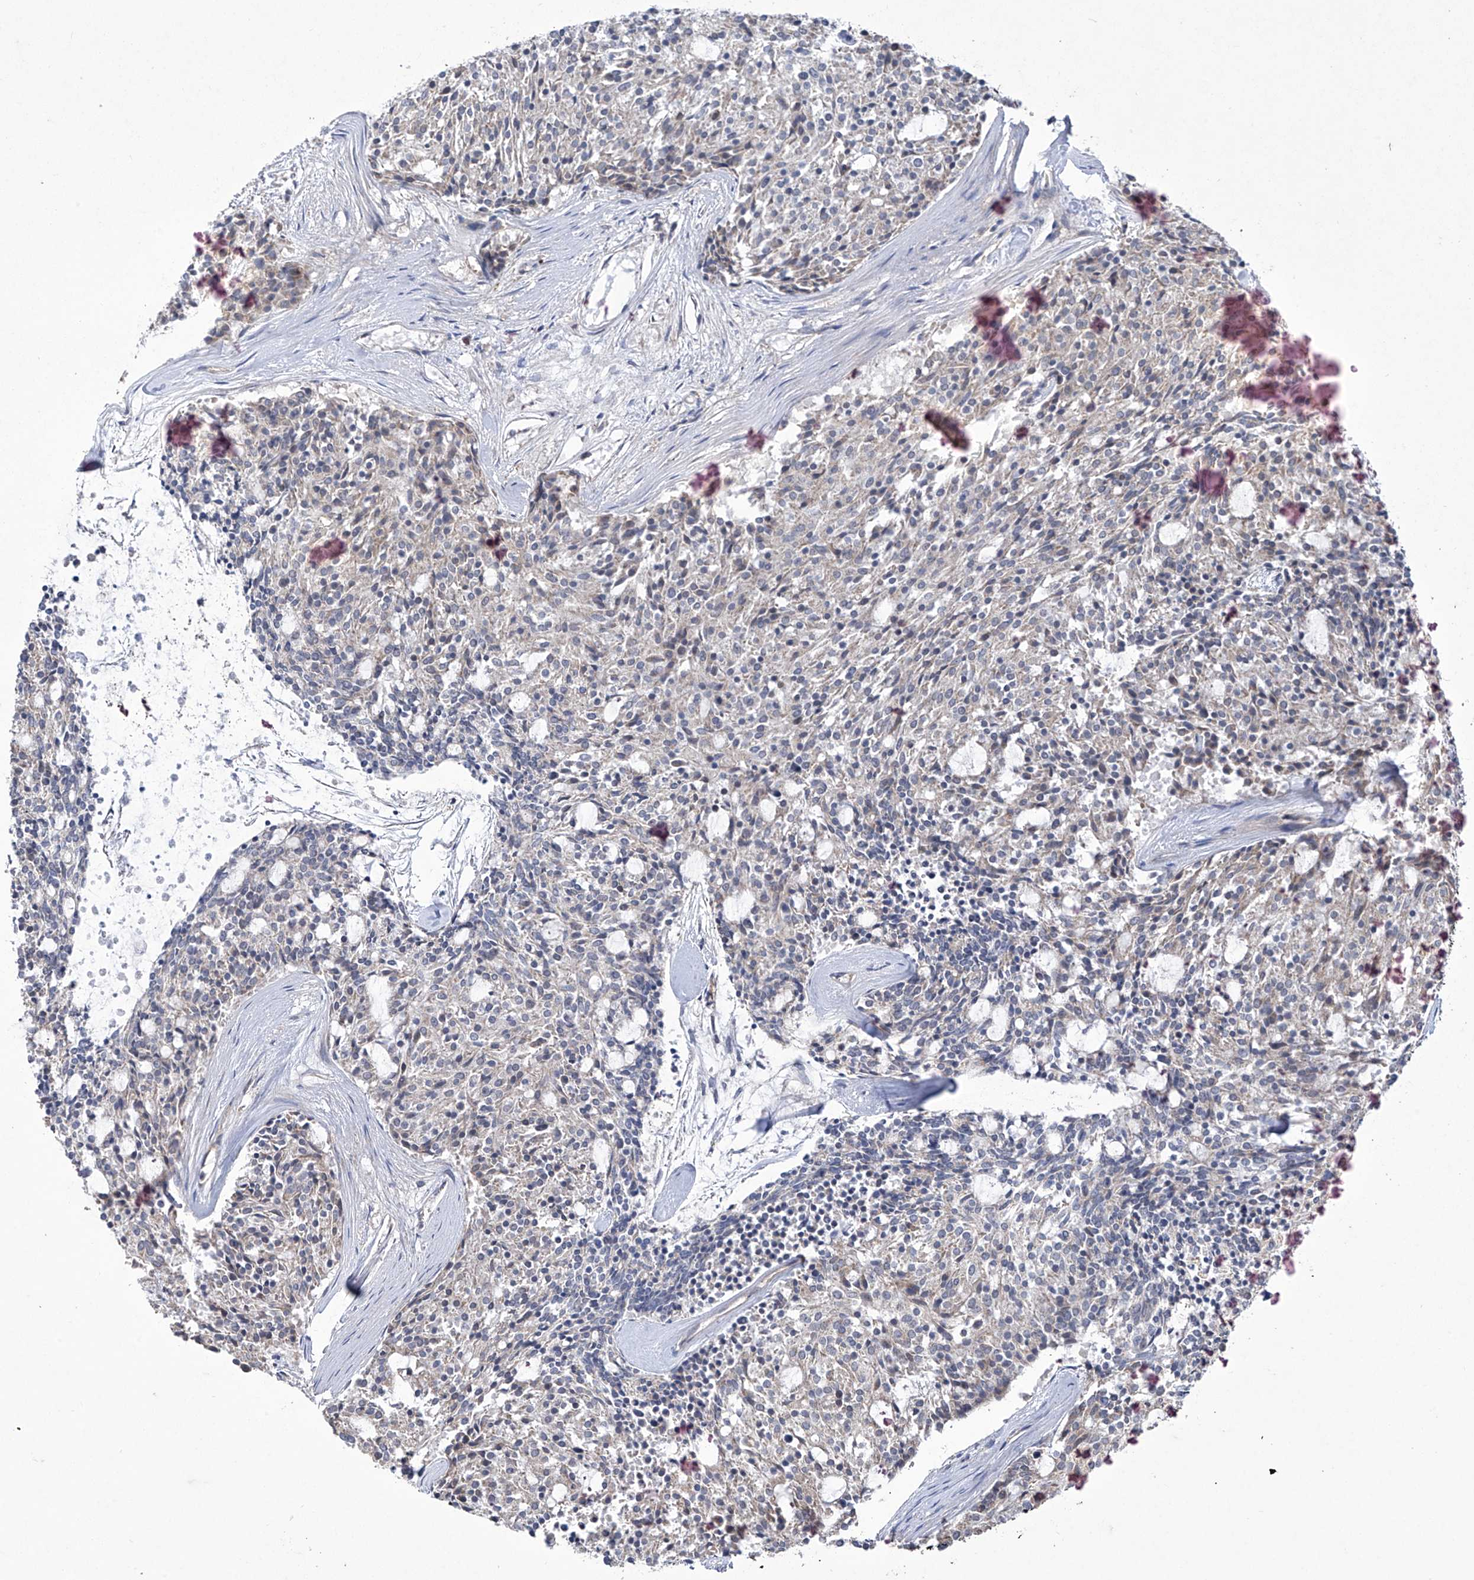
{"staining": {"intensity": "negative", "quantity": "none", "location": "none"}, "tissue": "carcinoid", "cell_type": "Tumor cells", "image_type": "cancer", "snomed": [{"axis": "morphology", "description": "Carcinoid, malignant, NOS"}, {"axis": "topography", "description": "Pancreas"}], "caption": "Tumor cells are negative for brown protein staining in carcinoid (malignant).", "gene": "TRIM60", "patient": {"sex": "female", "age": 54}}